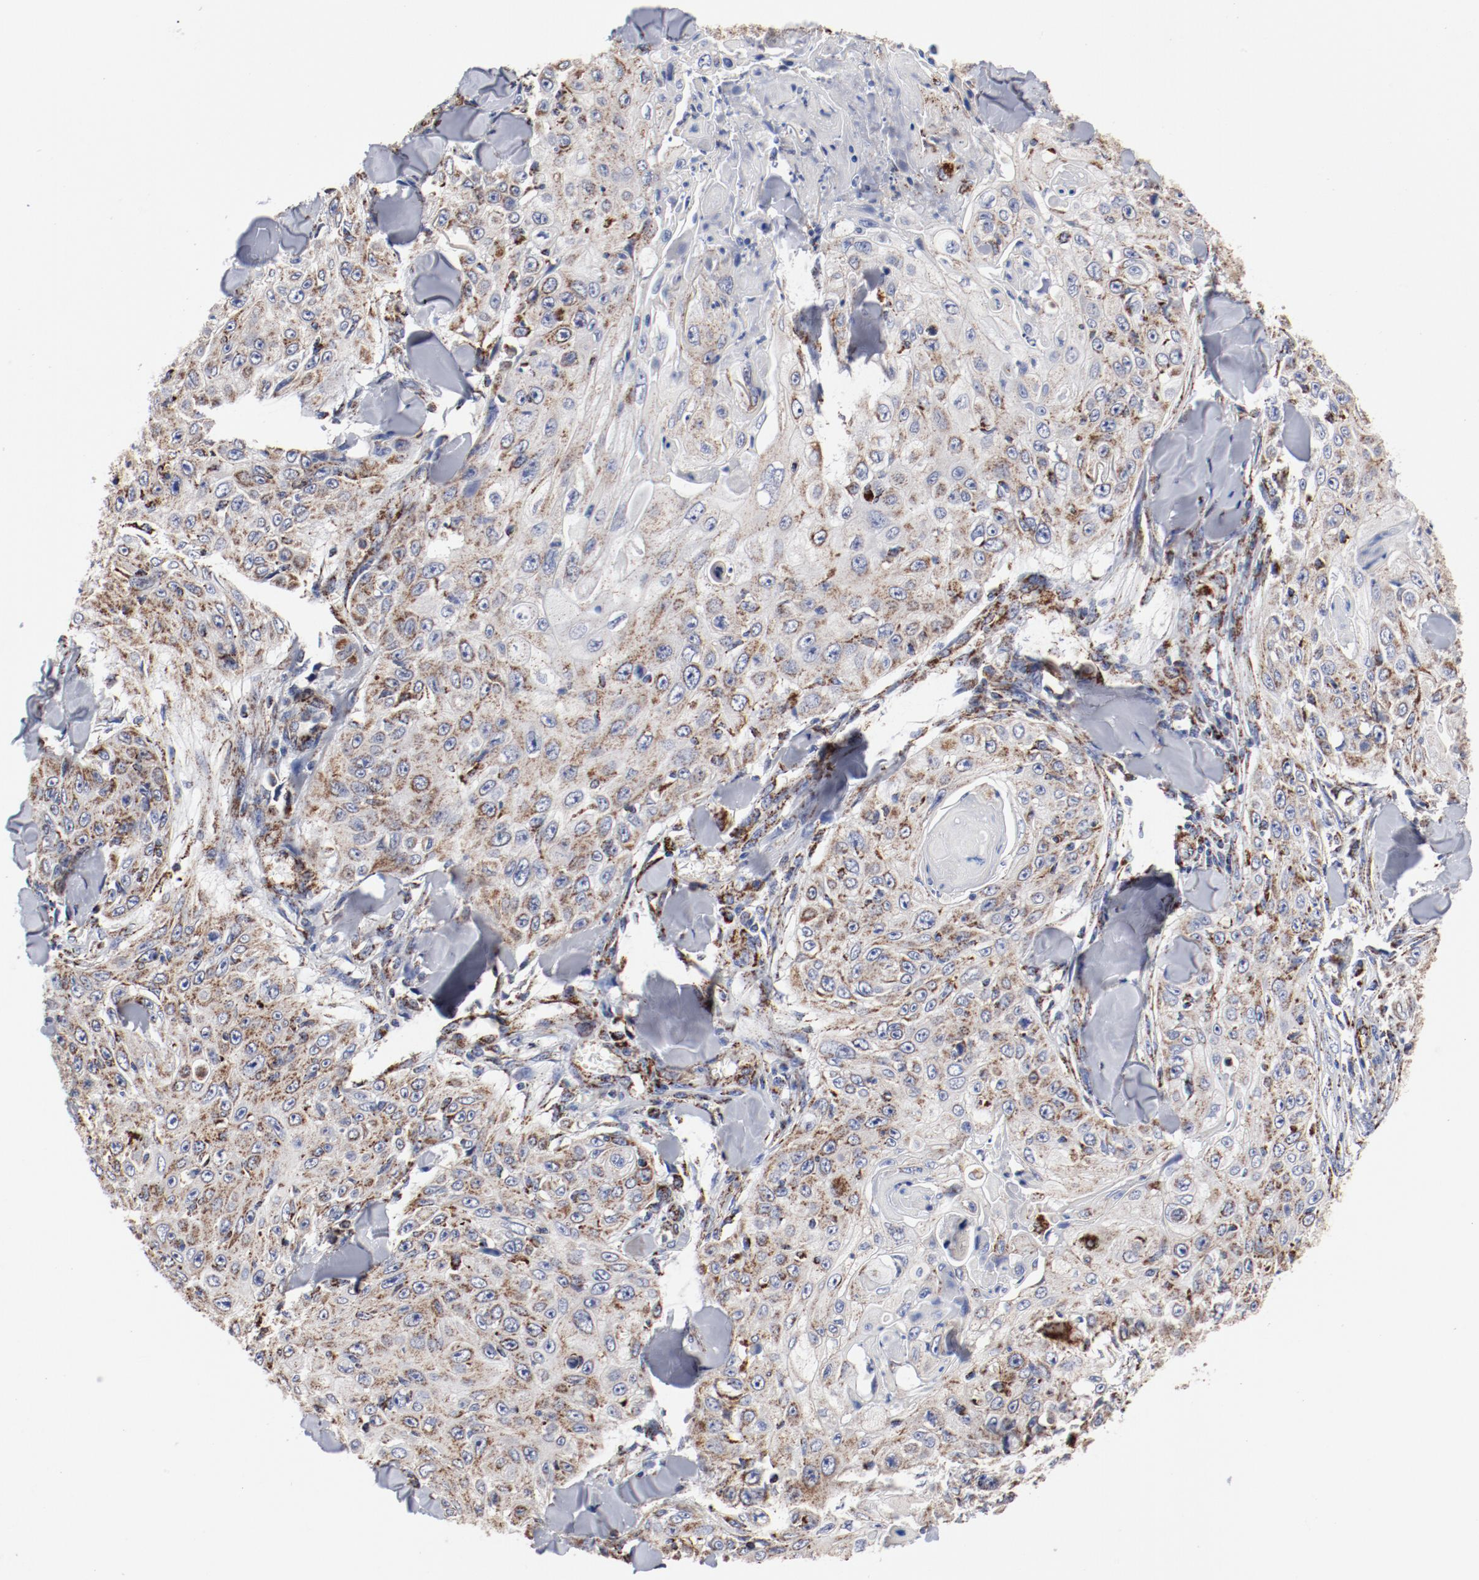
{"staining": {"intensity": "moderate", "quantity": ">75%", "location": "cytoplasmic/membranous"}, "tissue": "skin cancer", "cell_type": "Tumor cells", "image_type": "cancer", "snomed": [{"axis": "morphology", "description": "Squamous cell carcinoma, NOS"}, {"axis": "topography", "description": "Skin"}], "caption": "Skin cancer was stained to show a protein in brown. There is medium levels of moderate cytoplasmic/membranous expression in approximately >75% of tumor cells.", "gene": "NDUFV2", "patient": {"sex": "male", "age": 86}}